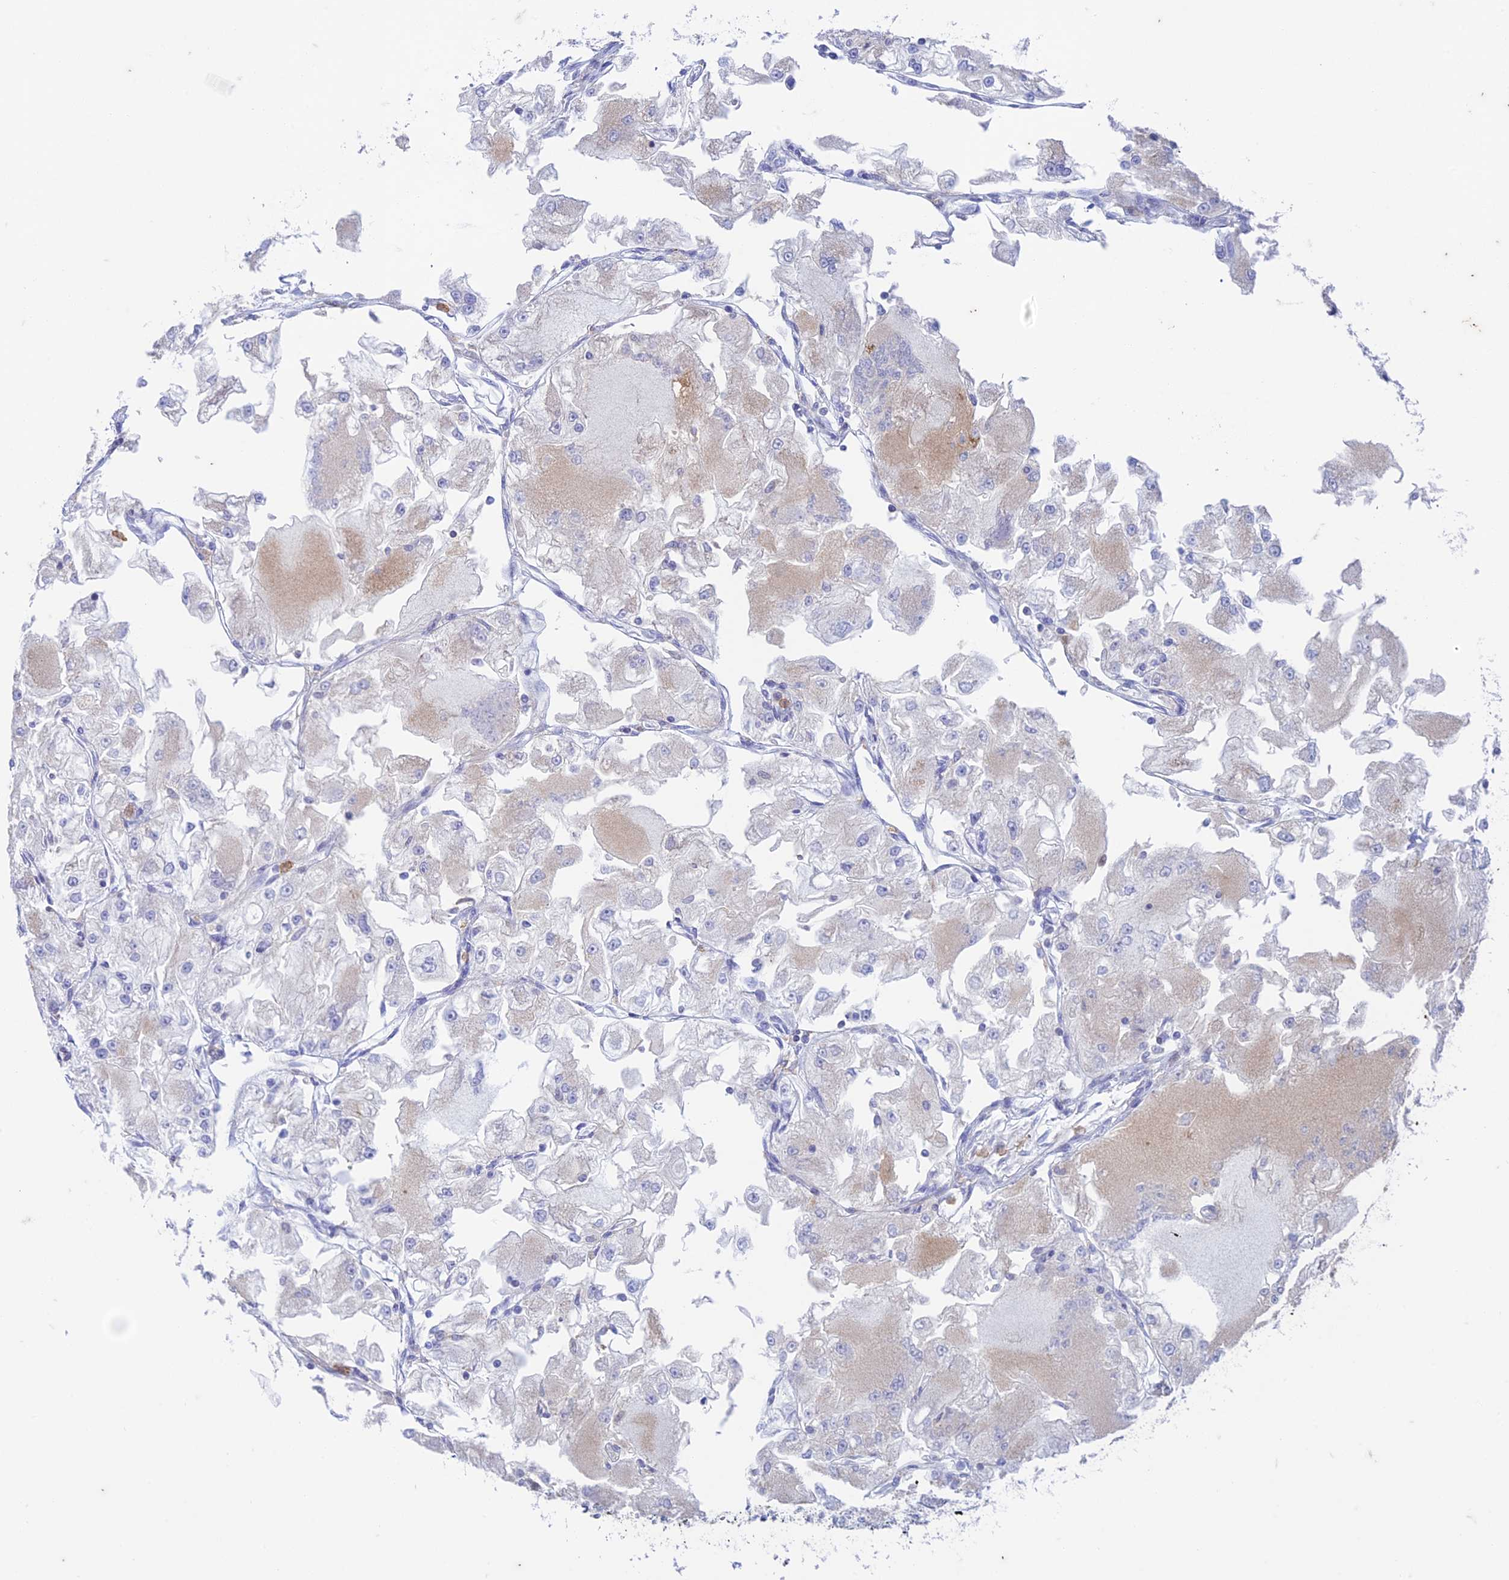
{"staining": {"intensity": "negative", "quantity": "none", "location": "none"}, "tissue": "renal cancer", "cell_type": "Tumor cells", "image_type": "cancer", "snomed": [{"axis": "morphology", "description": "Adenocarcinoma, NOS"}, {"axis": "topography", "description": "Kidney"}], "caption": "A histopathology image of human renal cancer (adenocarcinoma) is negative for staining in tumor cells.", "gene": "FGF7", "patient": {"sex": "female", "age": 72}}